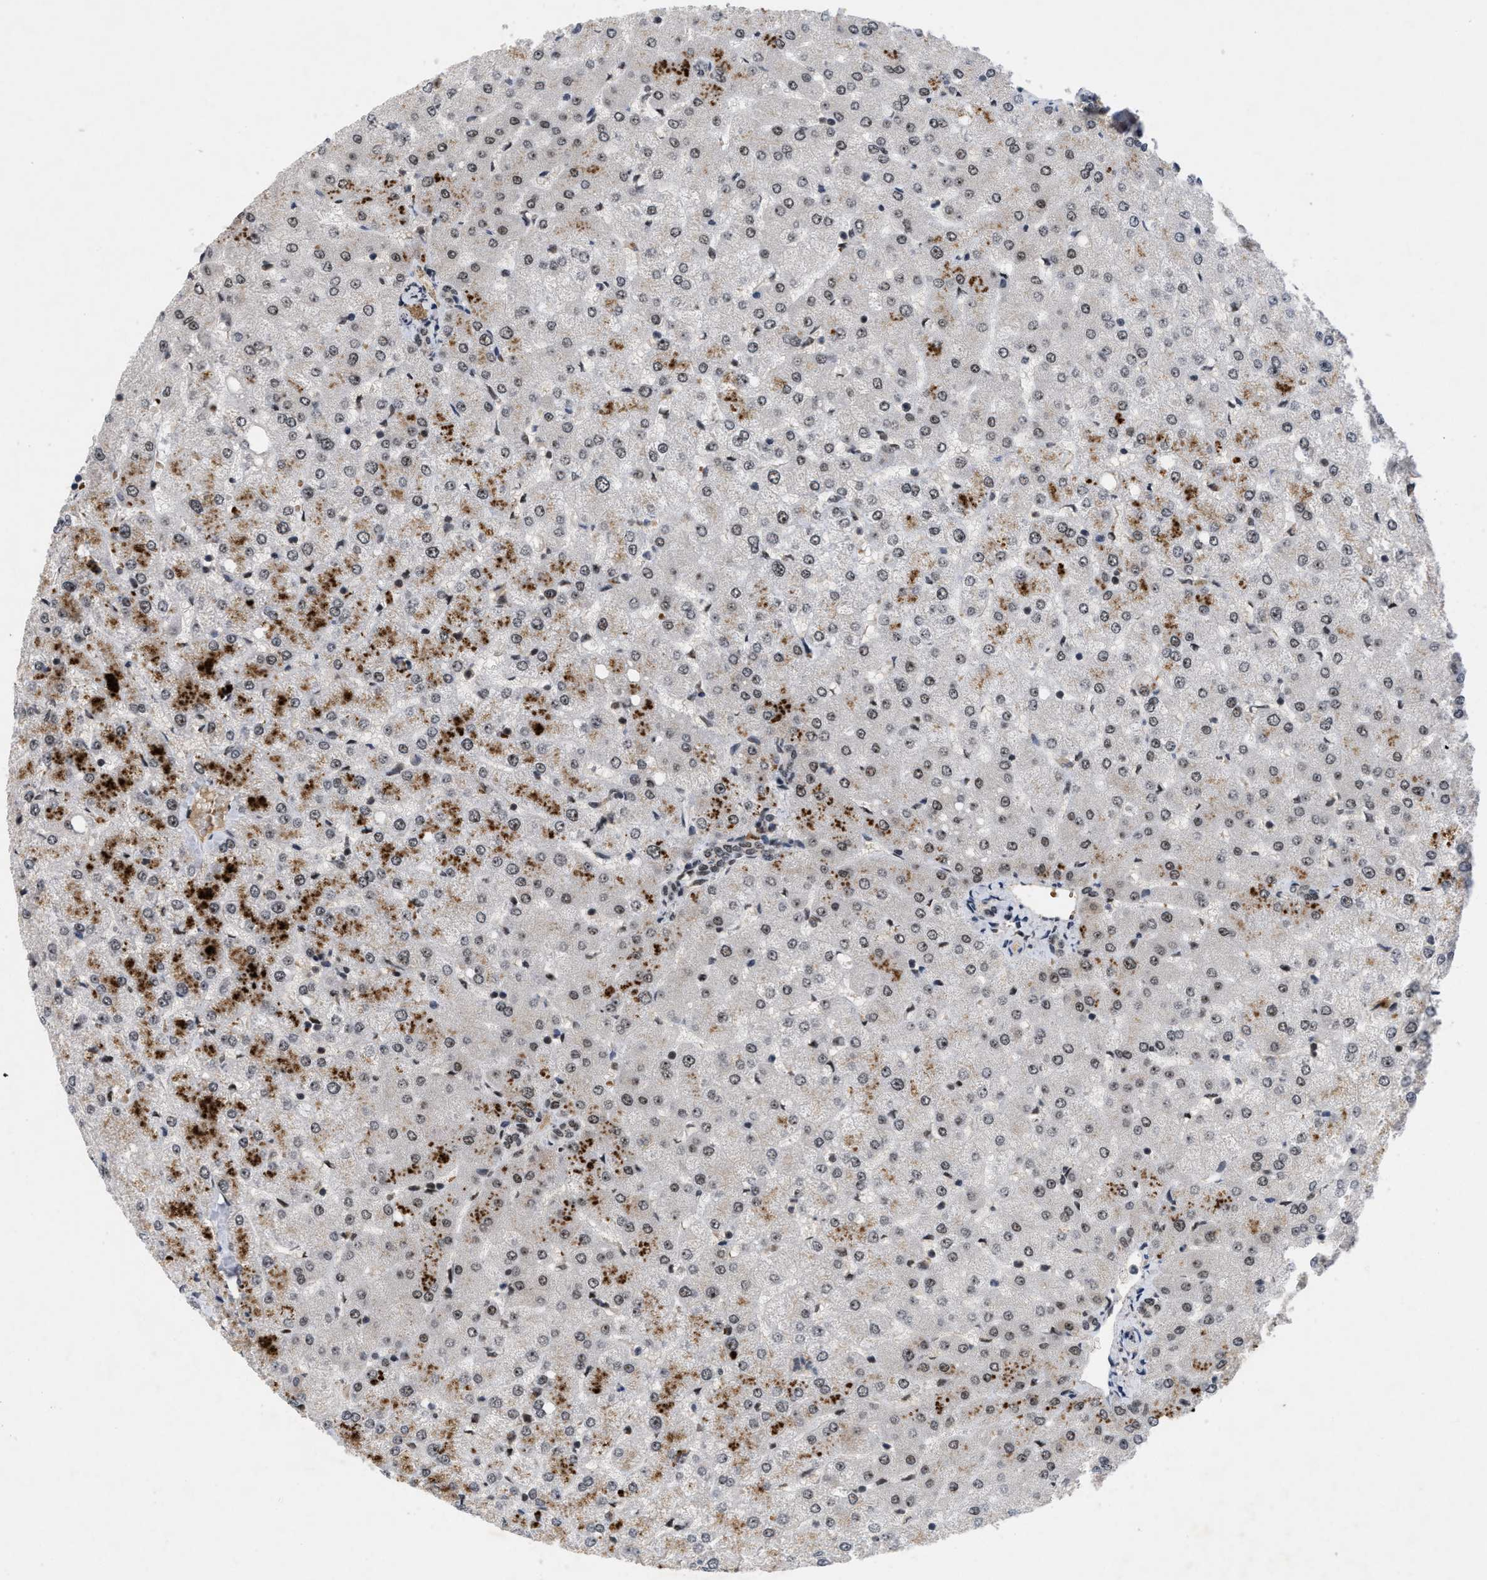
{"staining": {"intensity": "weak", "quantity": "25%-75%", "location": "nuclear"}, "tissue": "liver", "cell_type": "Cholangiocytes", "image_type": "normal", "snomed": [{"axis": "morphology", "description": "Normal tissue, NOS"}, {"axis": "topography", "description": "Liver"}], "caption": "Immunohistochemical staining of benign human liver displays weak nuclear protein expression in about 25%-75% of cholangiocytes. The staining was performed using DAB (3,3'-diaminobenzidine) to visualize the protein expression in brown, while the nuclei were stained in blue with hematoxylin (Magnification: 20x).", "gene": "ZNF346", "patient": {"sex": "female", "age": 54}}